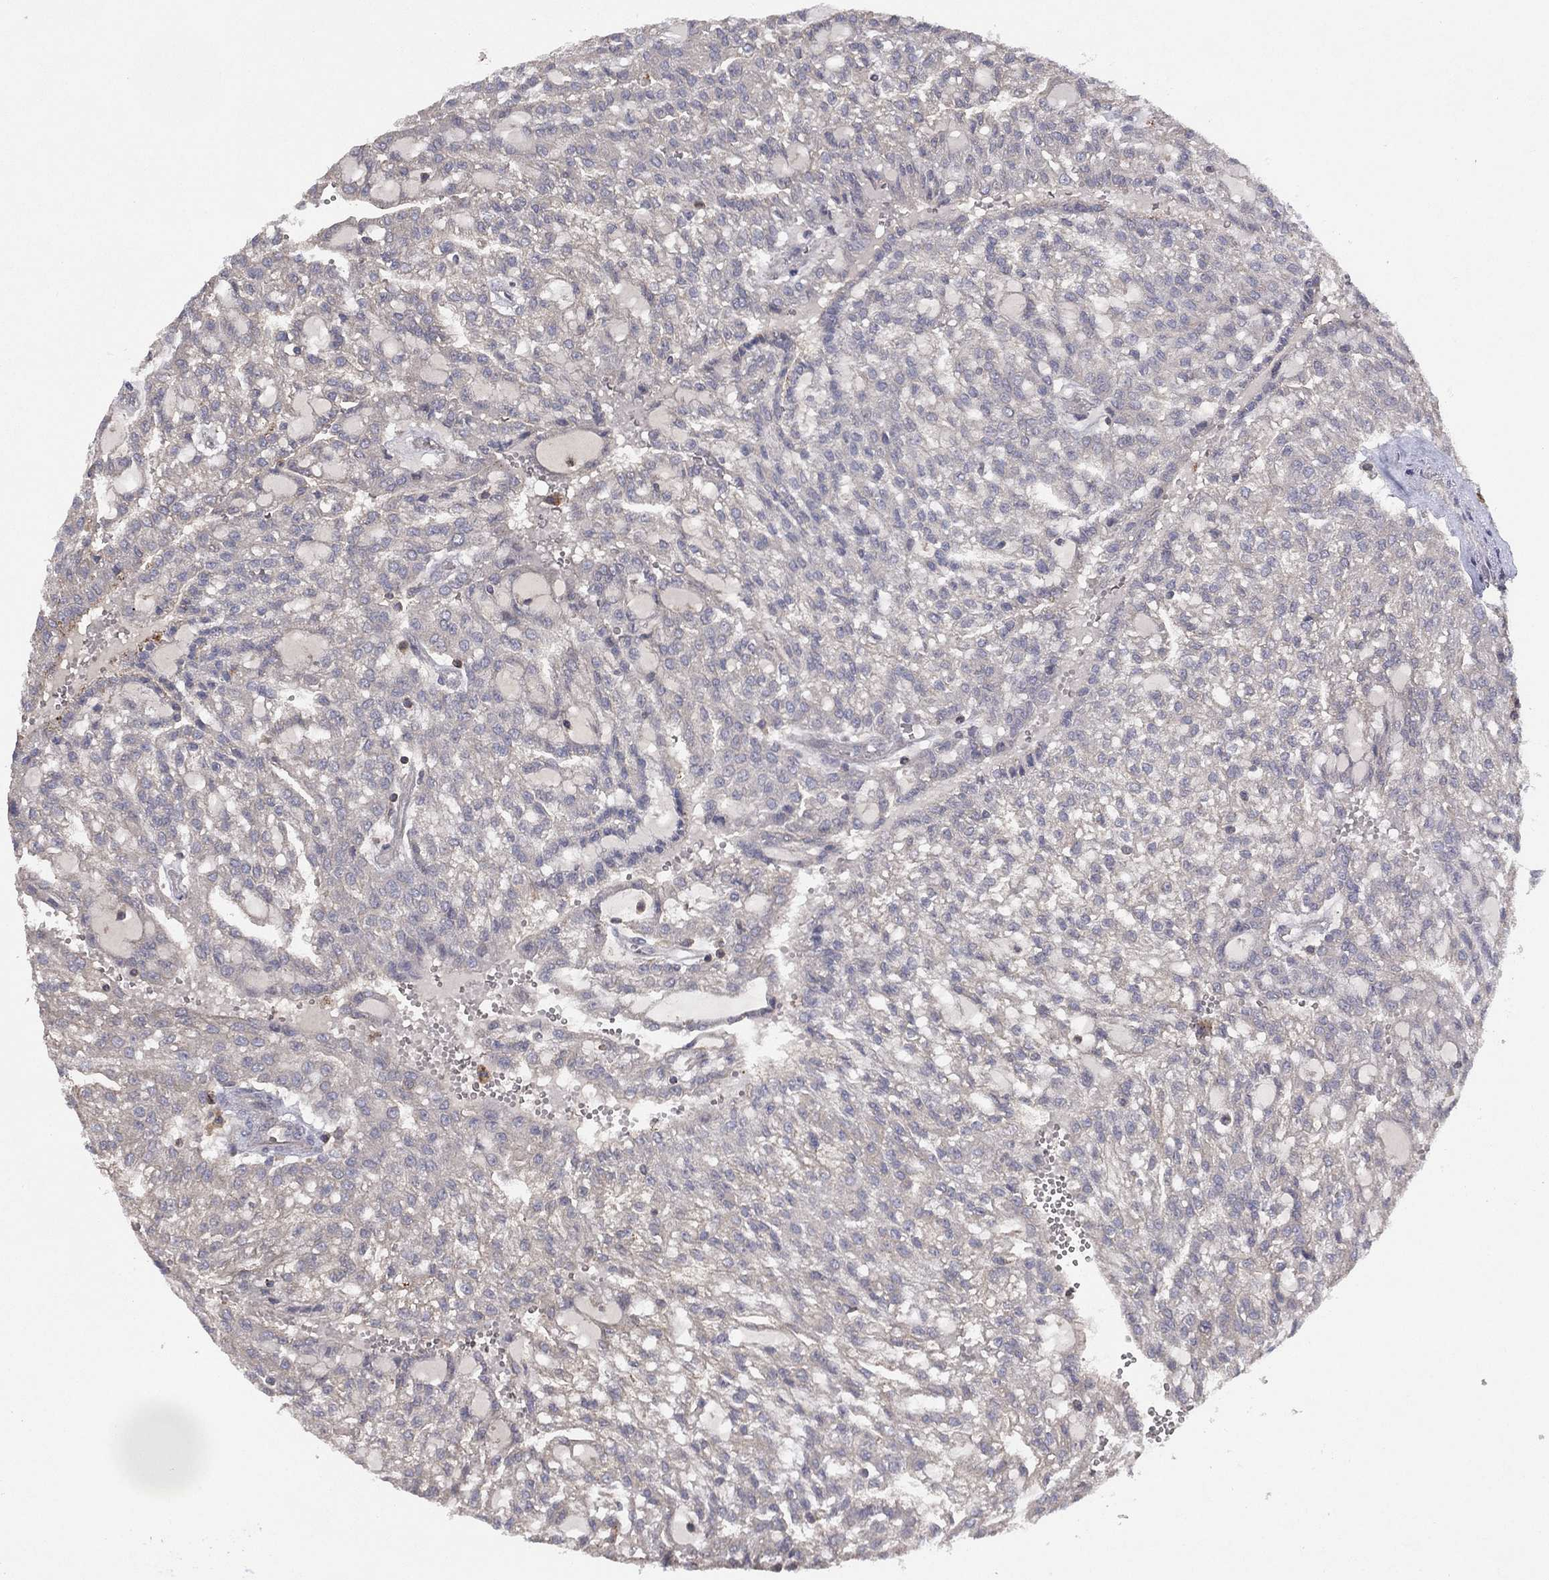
{"staining": {"intensity": "negative", "quantity": "none", "location": "none"}, "tissue": "renal cancer", "cell_type": "Tumor cells", "image_type": "cancer", "snomed": [{"axis": "morphology", "description": "Adenocarcinoma, NOS"}, {"axis": "topography", "description": "Kidney"}], "caption": "Immunohistochemistry of renal cancer (adenocarcinoma) shows no positivity in tumor cells.", "gene": "DOCK8", "patient": {"sex": "male", "age": 63}}